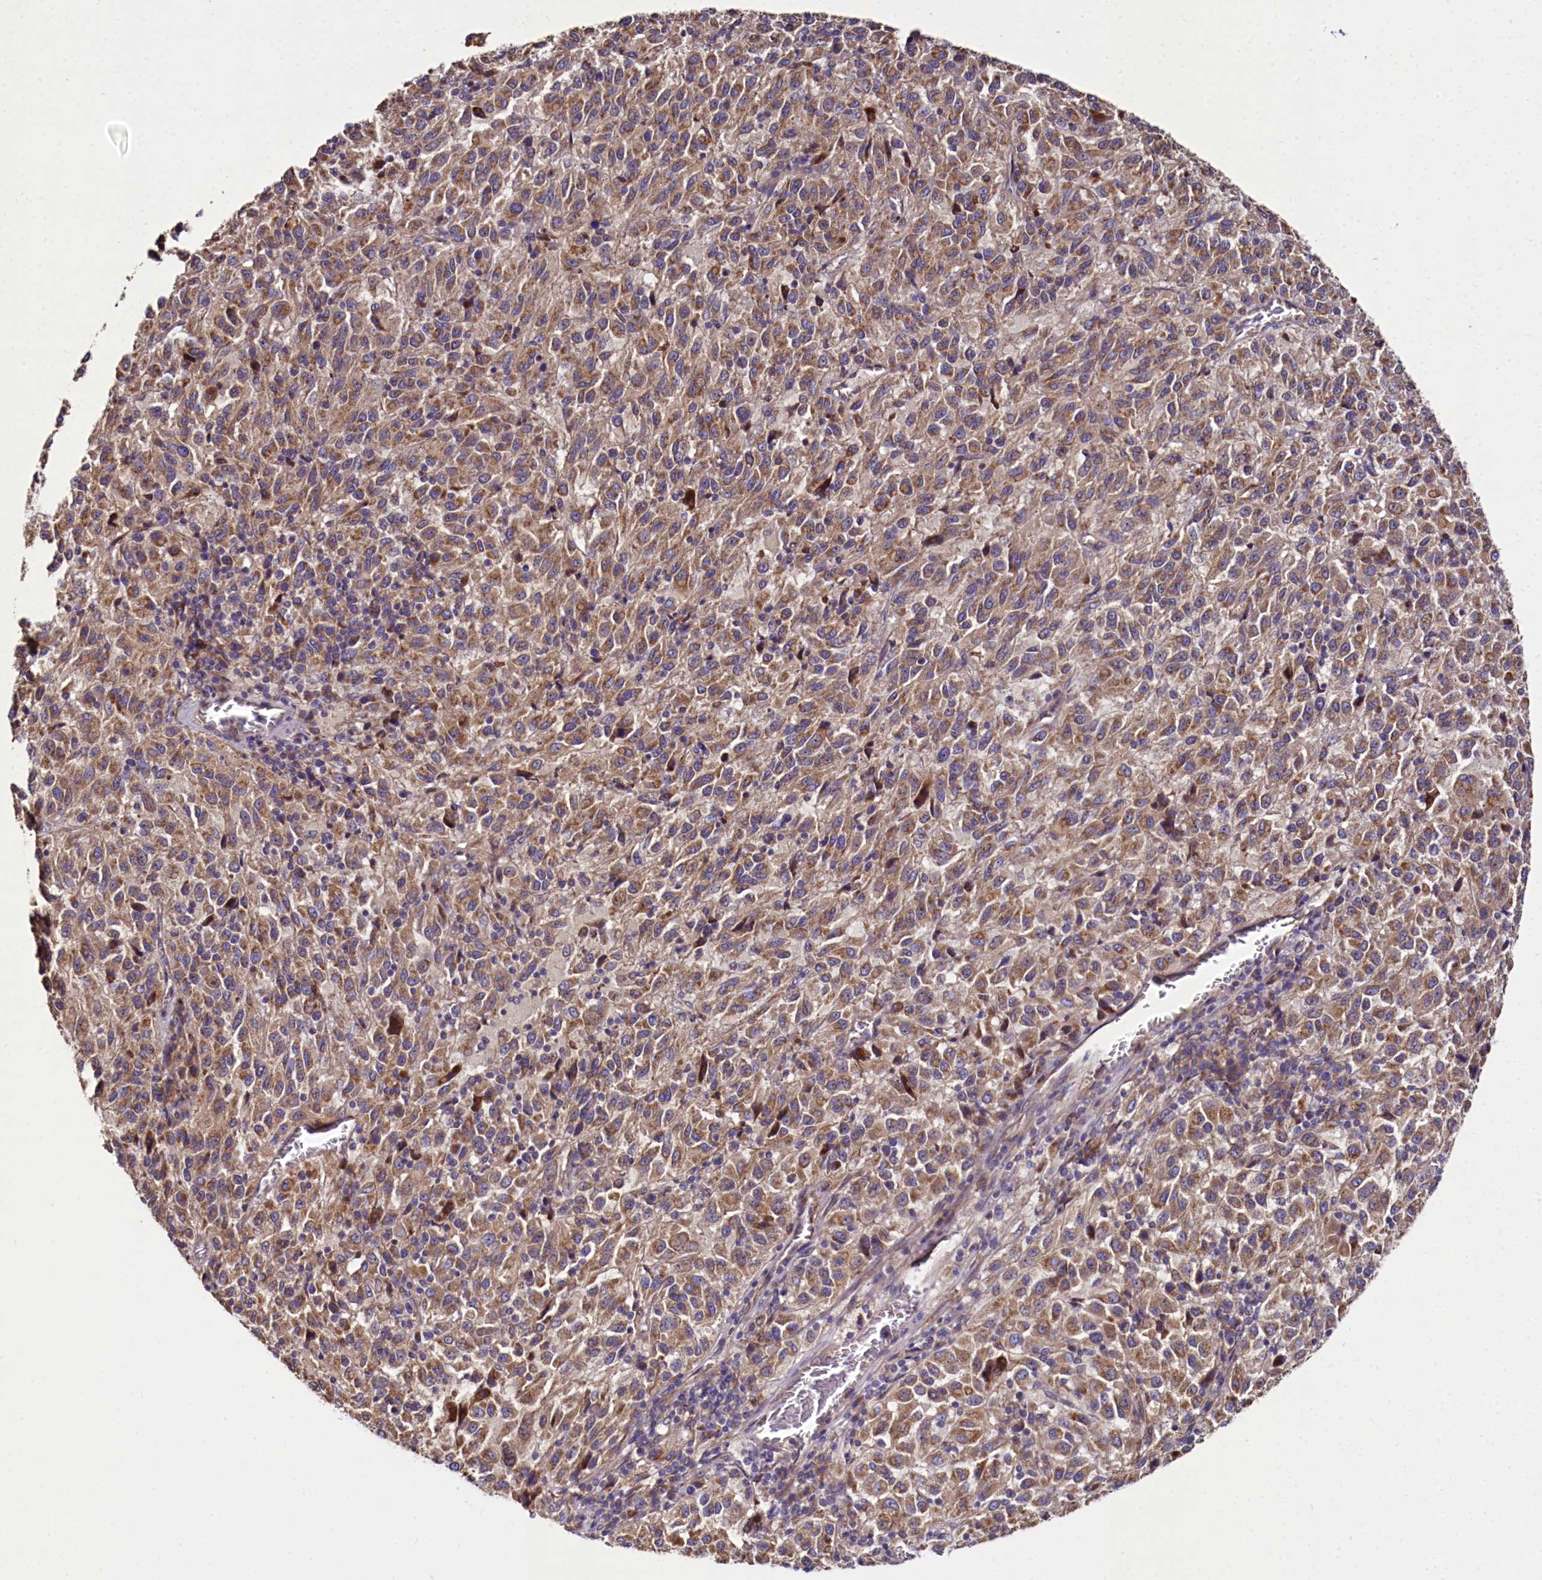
{"staining": {"intensity": "moderate", "quantity": ">75%", "location": "cytoplasmic/membranous"}, "tissue": "melanoma", "cell_type": "Tumor cells", "image_type": "cancer", "snomed": [{"axis": "morphology", "description": "Malignant melanoma, Metastatic site"}, {"axis": "topography", "description": "Lung"}], "caption": "Protein analysis of malignant melanoma (metastatic site) tissue shows moderate cytoplasmic/membranous staining in about >75% of tumor cells. The staining was performed using DAB, with brown indicating positive protein expression. Nuclei are stained blue with hematoxylin.", "gene": "SPRYD3", "patient": {"sex": "male", "age": 64}}